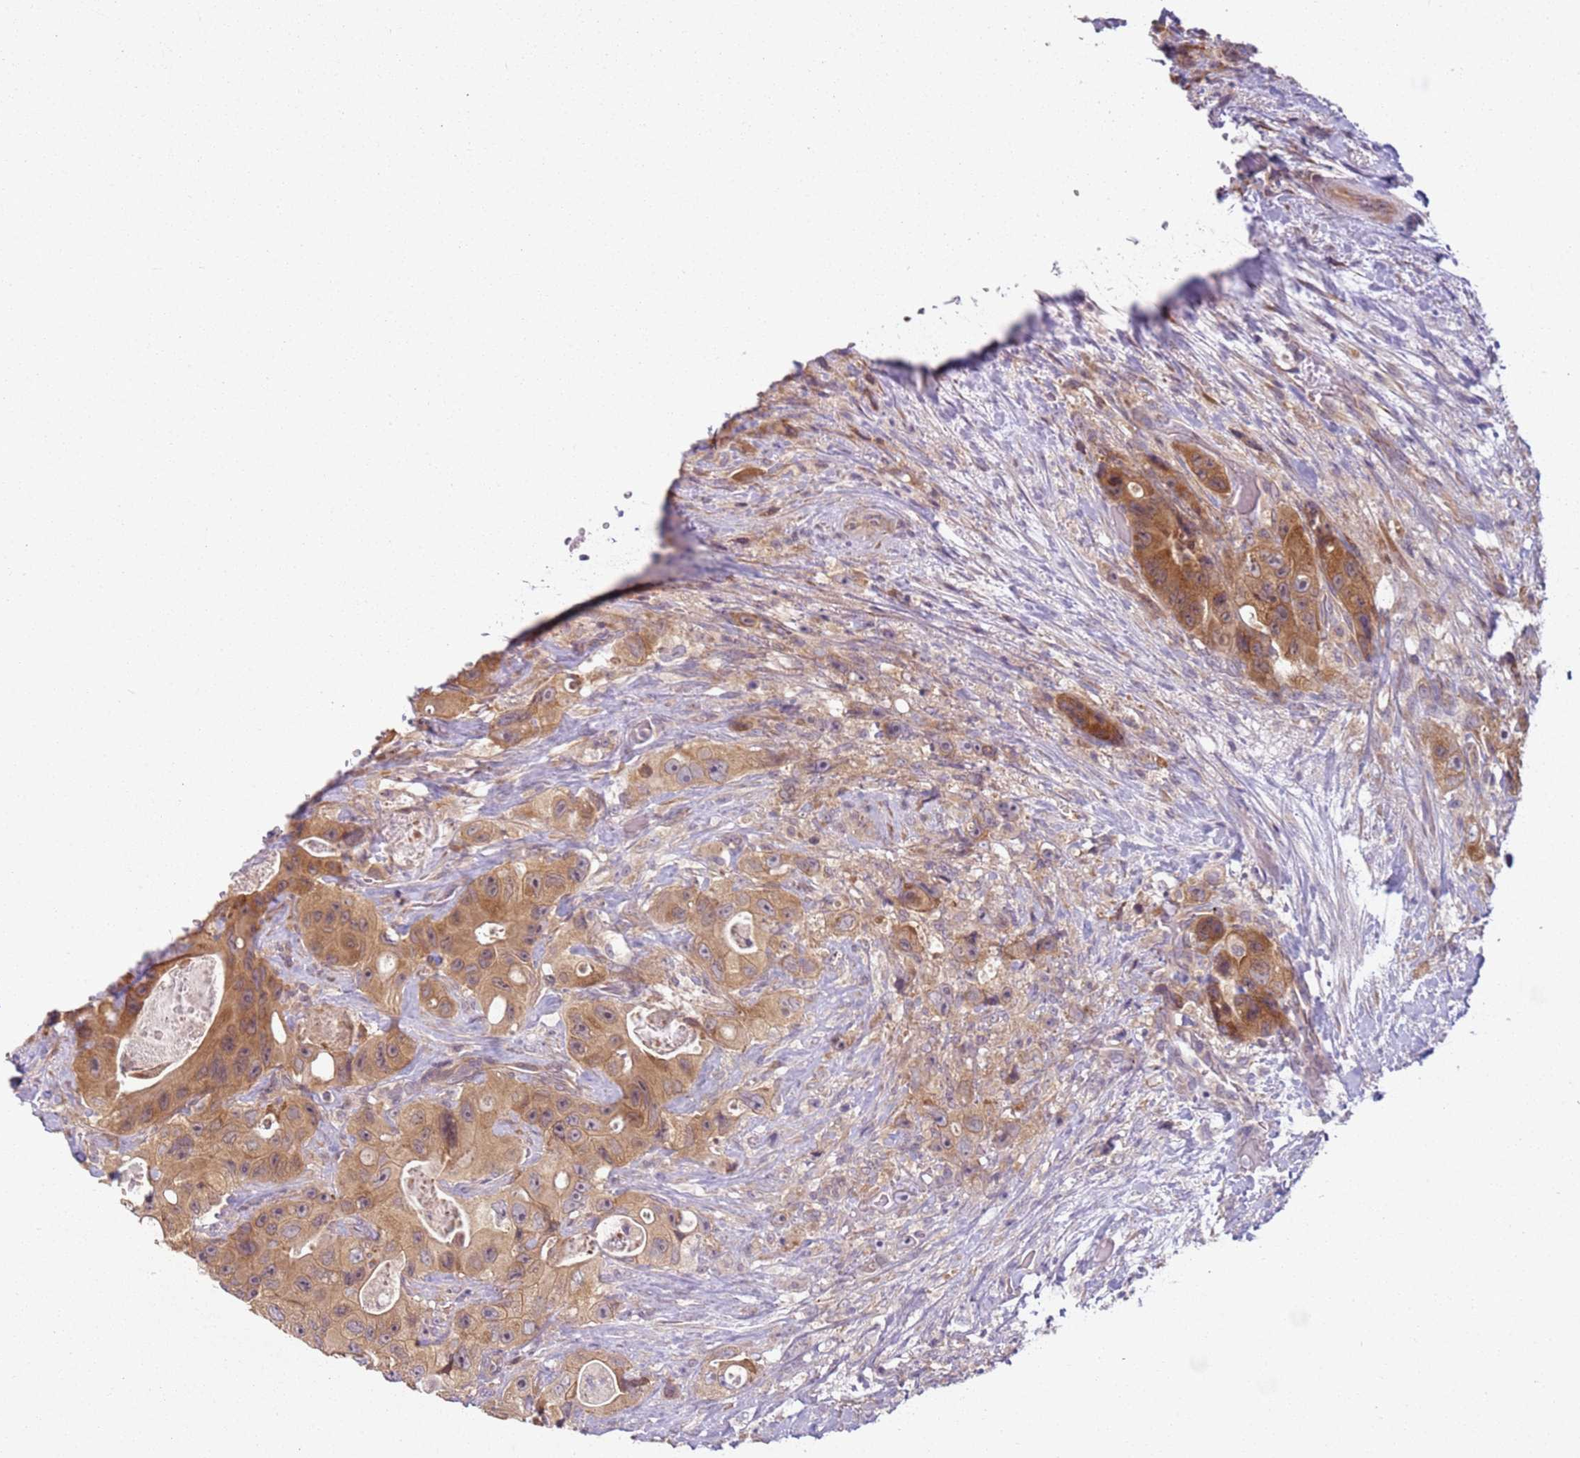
{"staining": {"intensity": "moderate", "quantity": ">75%", "location": "cytoplasmic/membranous"}, "tissue": "colorectal cancer", "cell_type": "Tumor cells", "image_type": "cancer", "snomed": [{"axis": "morphology", "description": "Adenocarcinoma, NOS"}, {"axis": "topography", "description": "Colon"}], "caption": "Tumor cells demonstrate medium levels of moderate cytoplasmic/membranous positivity in about >75% of cells in human colorectal cancer.", "gene": "RPS28", "patient": {"sex": "female", "age": 46}}